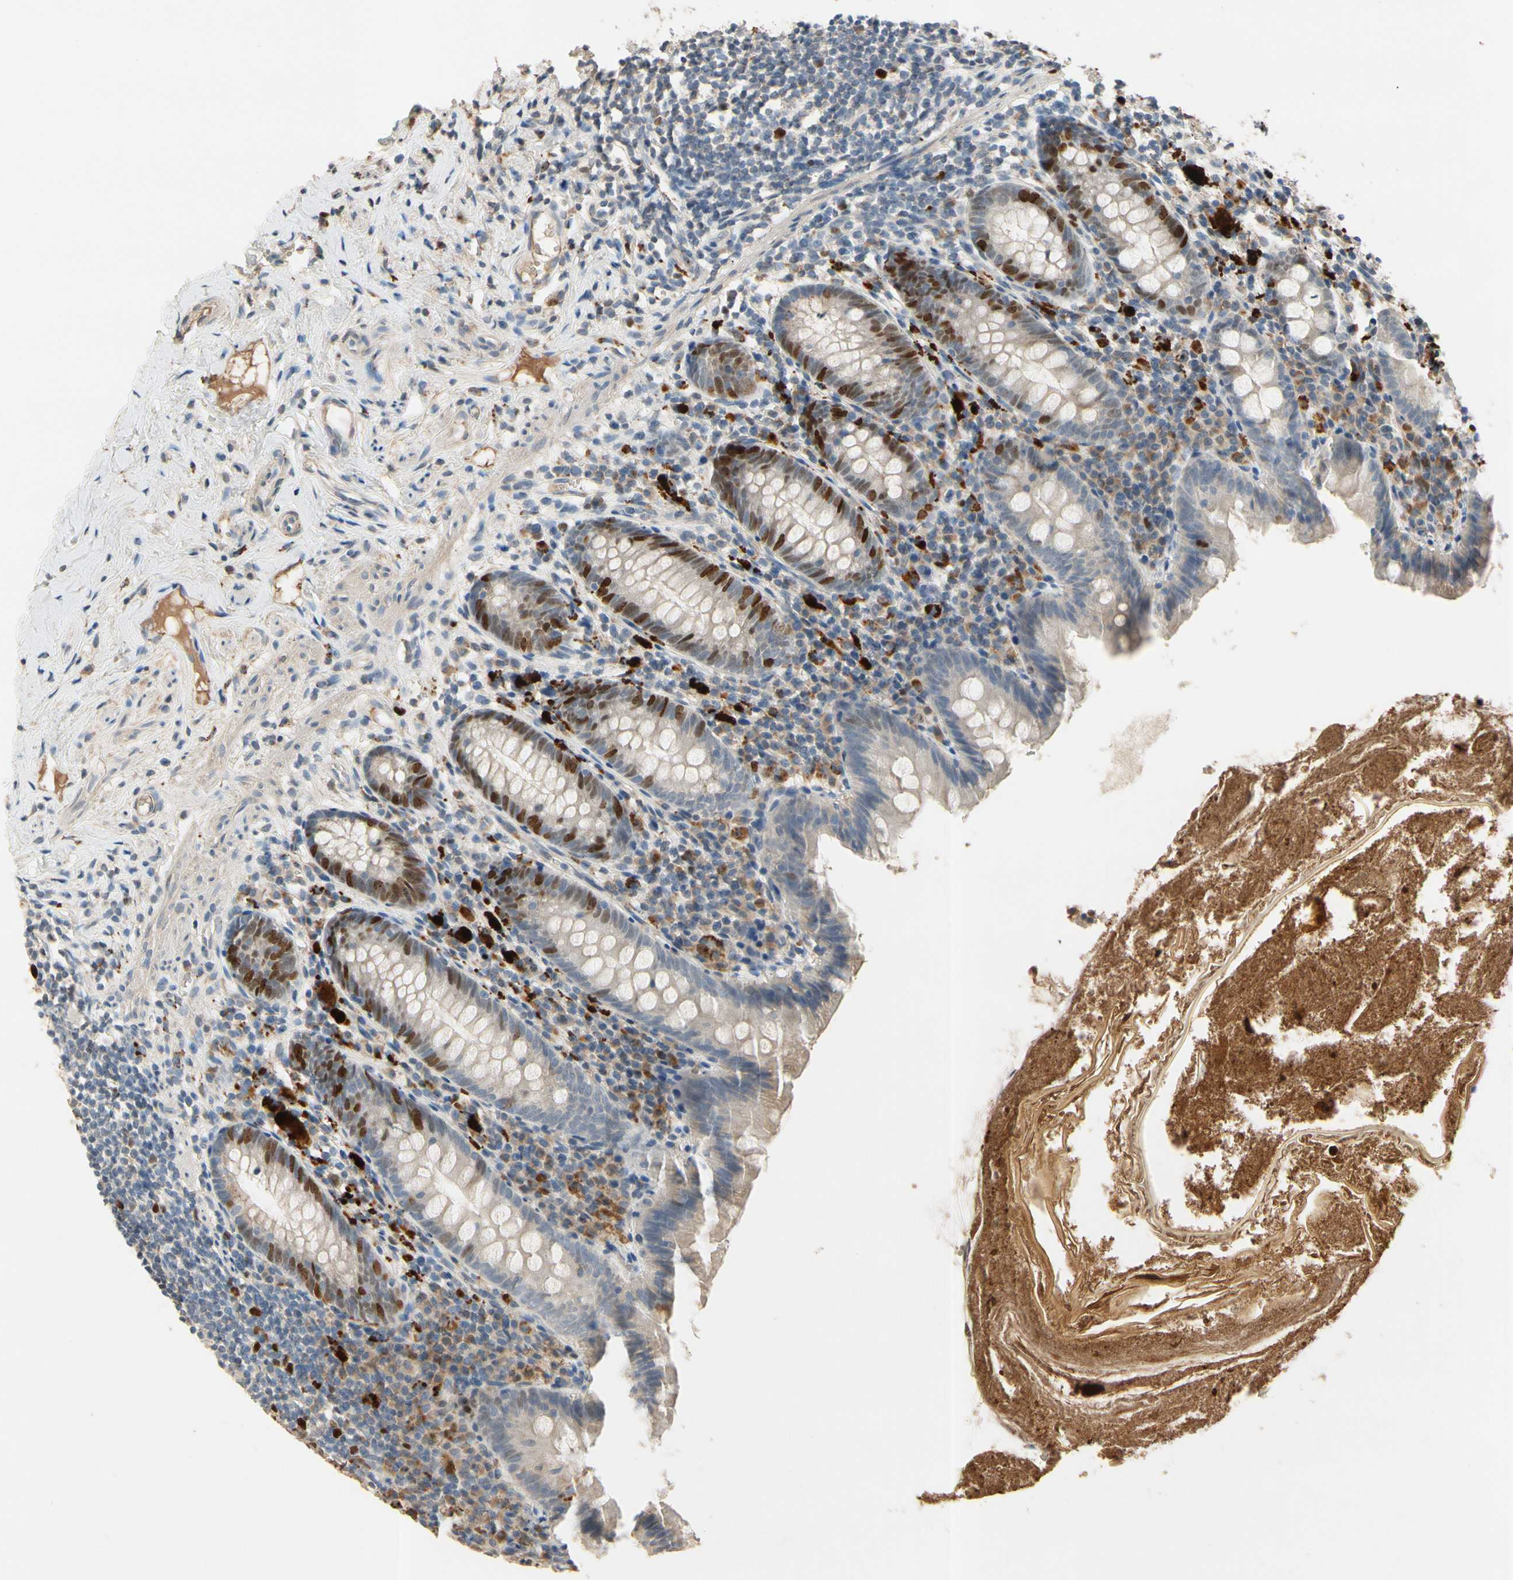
{"staining": {"intensity": "strong", "quantity": "<25%", "location": "nuclear"}, "tissue": "appendix", "cell_type": "Glandular cells", "image_type": "normal", "snomed": [{"axis": "morphology", "description": "Normal tissue, NOS"}, {"axis": "topography", "description": "Appendix"}], "caption": "Appendix stained for a protein reveals strong nuclear positivity in glandular cells.", "gene": "ZKSCAN3", "patient": {"sex": "male", "age": 52}}